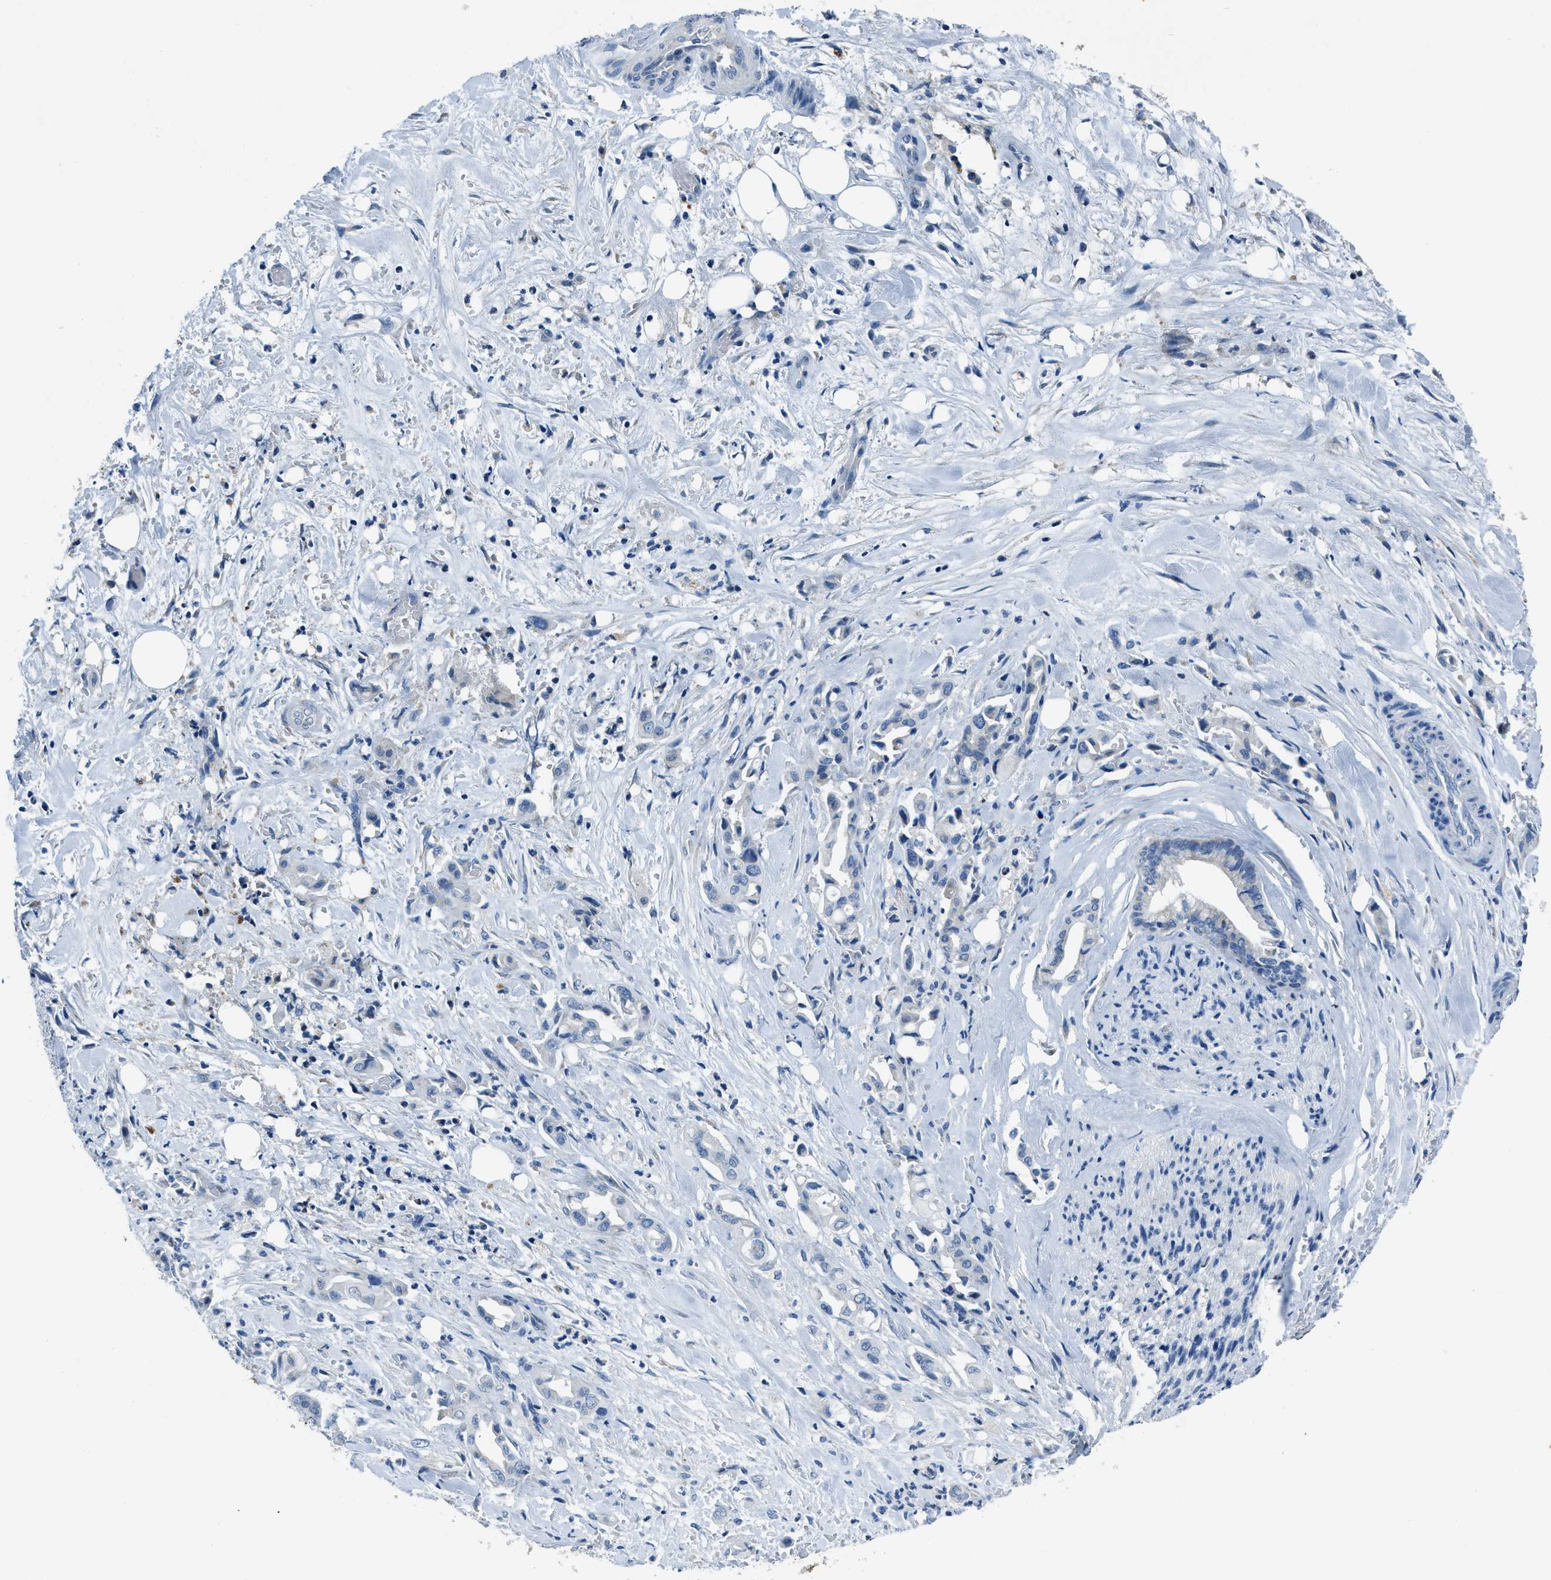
{"staining": {"intensity": "negative", "quantity": "none", "location": "none"}, "tissue": "liver cancer", "cell_type": "Tumor cells", "image_type": "cancer", "snomed": [{"axis": "morphology", "description": "Cholangiocarcinoma"}, {"axis": "topography", "description": "Liver"}], "caption": "A high-resolution histopathology image shows immunohistochemistry staining of cholangiocarcinoma (liver), which displays no significant staining in tumor cells.", "gene": "ADAM2", "patient": {"sex": "female", "age": 68}}